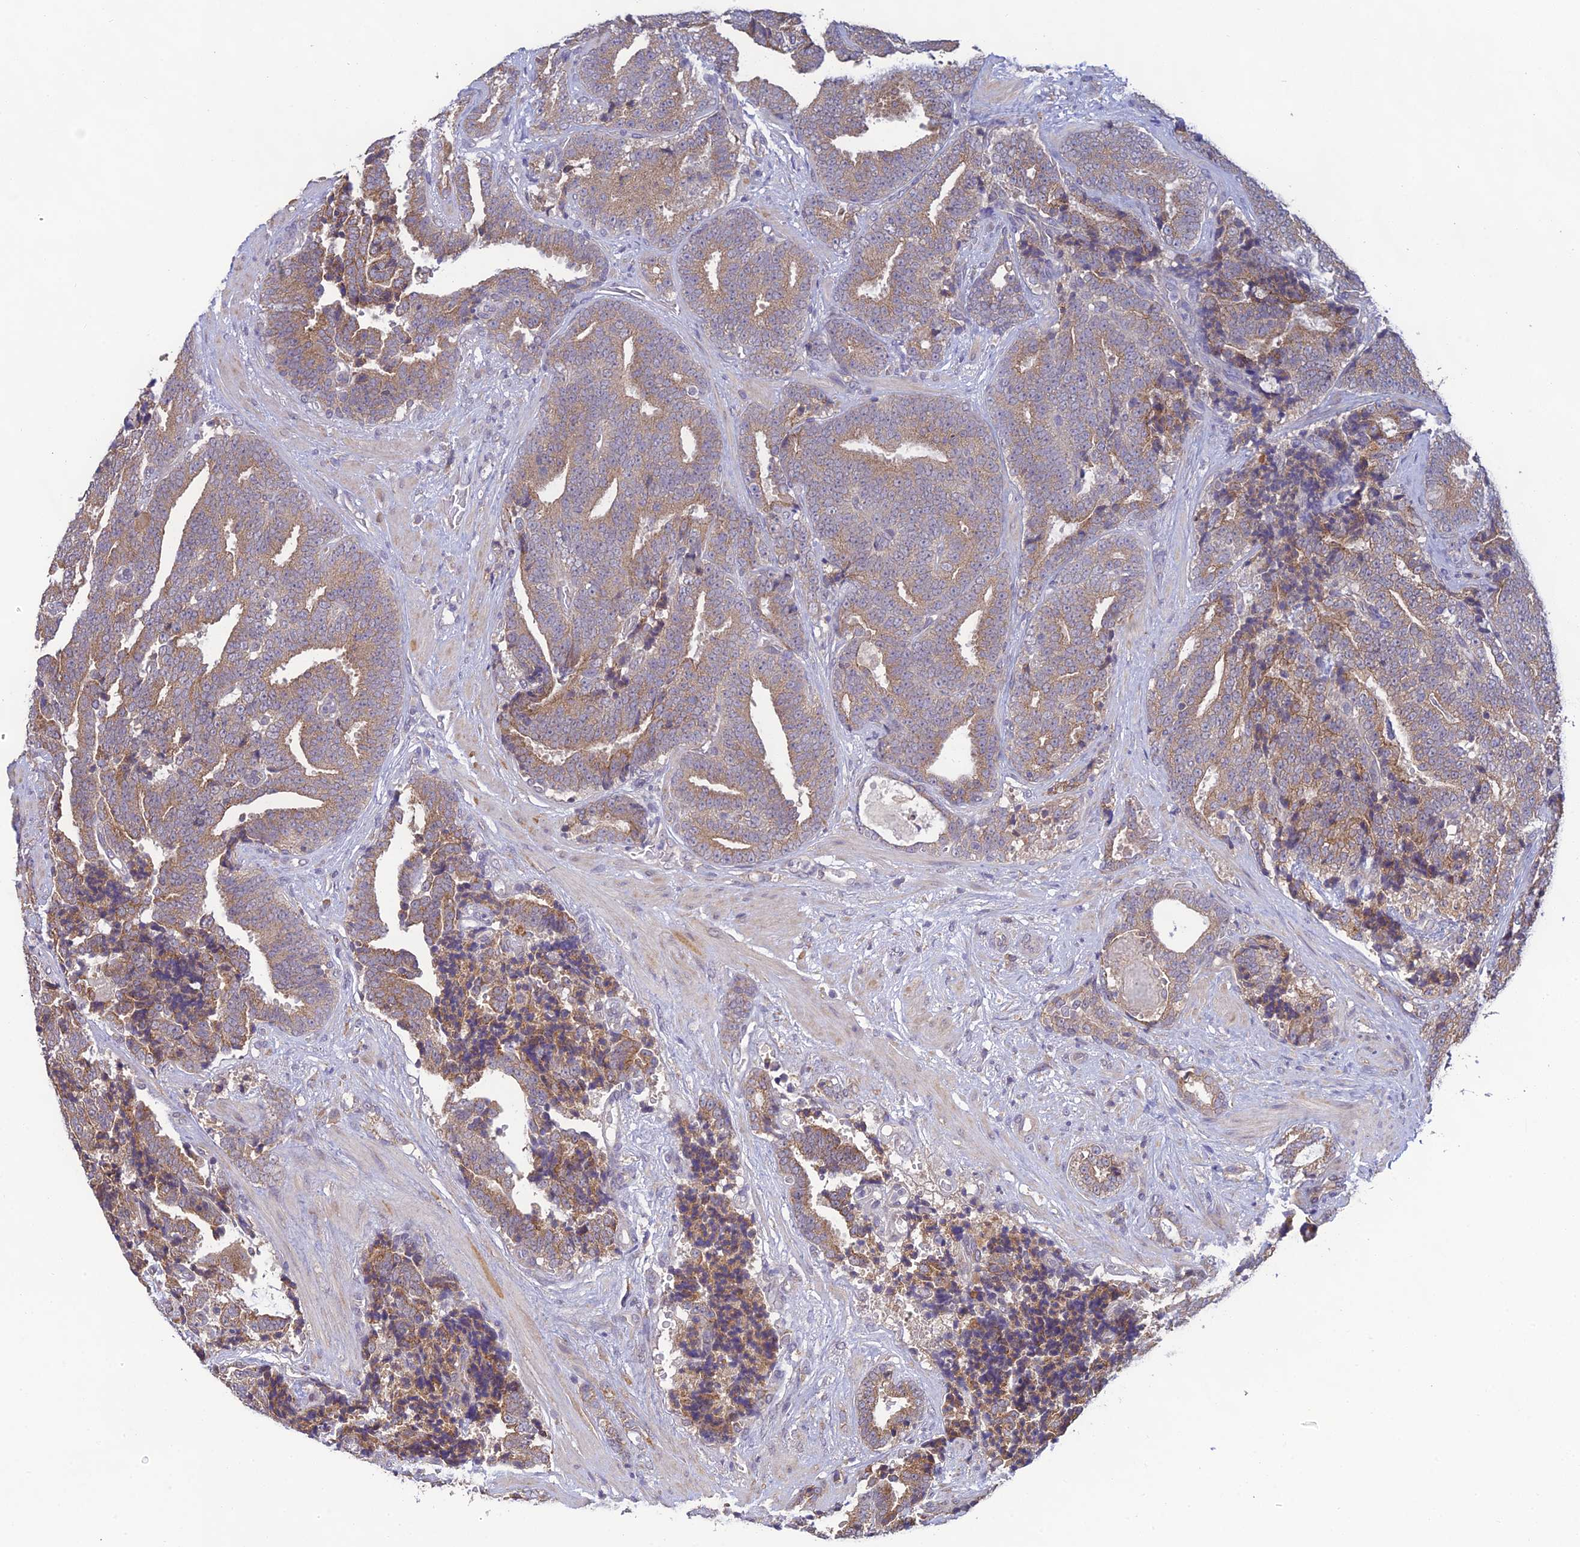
{"staining": {"intensity": "moderate", "quantity": ">75%", "location": "cytoplasmic/membranous"}, "tissue": "prostate cancer", "cell_type": "Tumor cells", "image_type": "cancer", "snomed": [{"axis": "morphology", "description": "Adenocarcinoma, High grade"}, {"axis": "topography", "description": "Prostate and seminal vesicle, NOS"}], "caption": "Immunohistochemistry photomicrograph of human prostate cancer stained for a protein (brown), which demonstrates medium levels of moderate cytoplasmic/membranous staining in about >75% of tumor cells.", "gene": "MRNIP", "patient": {"sex": "male", "age": 67}}